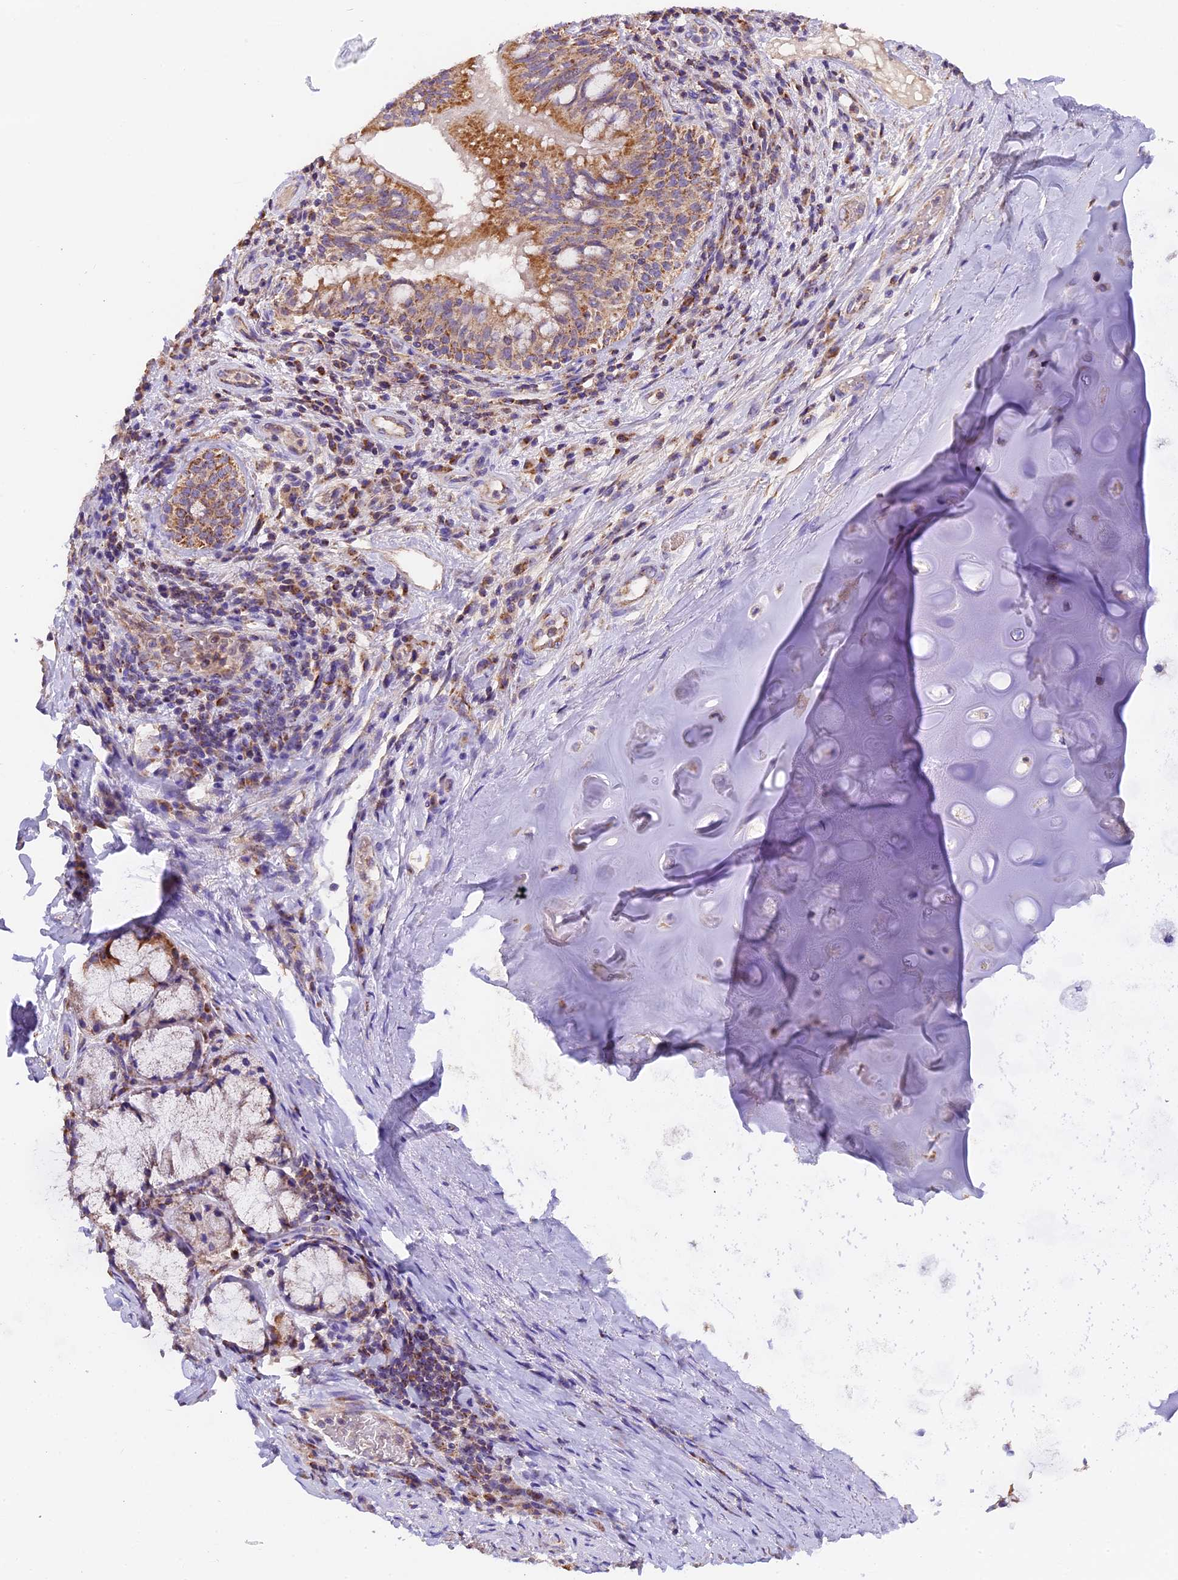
{"staining": {"intensity": "negative", "quantity": "none", "location": "none"}, "tissue": "adipose tissue", "cell_type": "Adipocytes", "image_type": "normal", "snomed": [{"axis": "morphology", "description": "Normal tissue, NOS"}, {"axis": "morphology", "description": "Squamous cell carcinoma, NOS"}, {"axis": "topography", "description": "Bronchus"}, {"axis": "topography", "description": "Lung"}], "caption": "Immunohistochemistry of unremarkable adipose tissue reveals no expression in adipocytes. Nuclei are stained in blue.", "gene": "MGME1", "patient": {"sex": "male", "age": 64}}